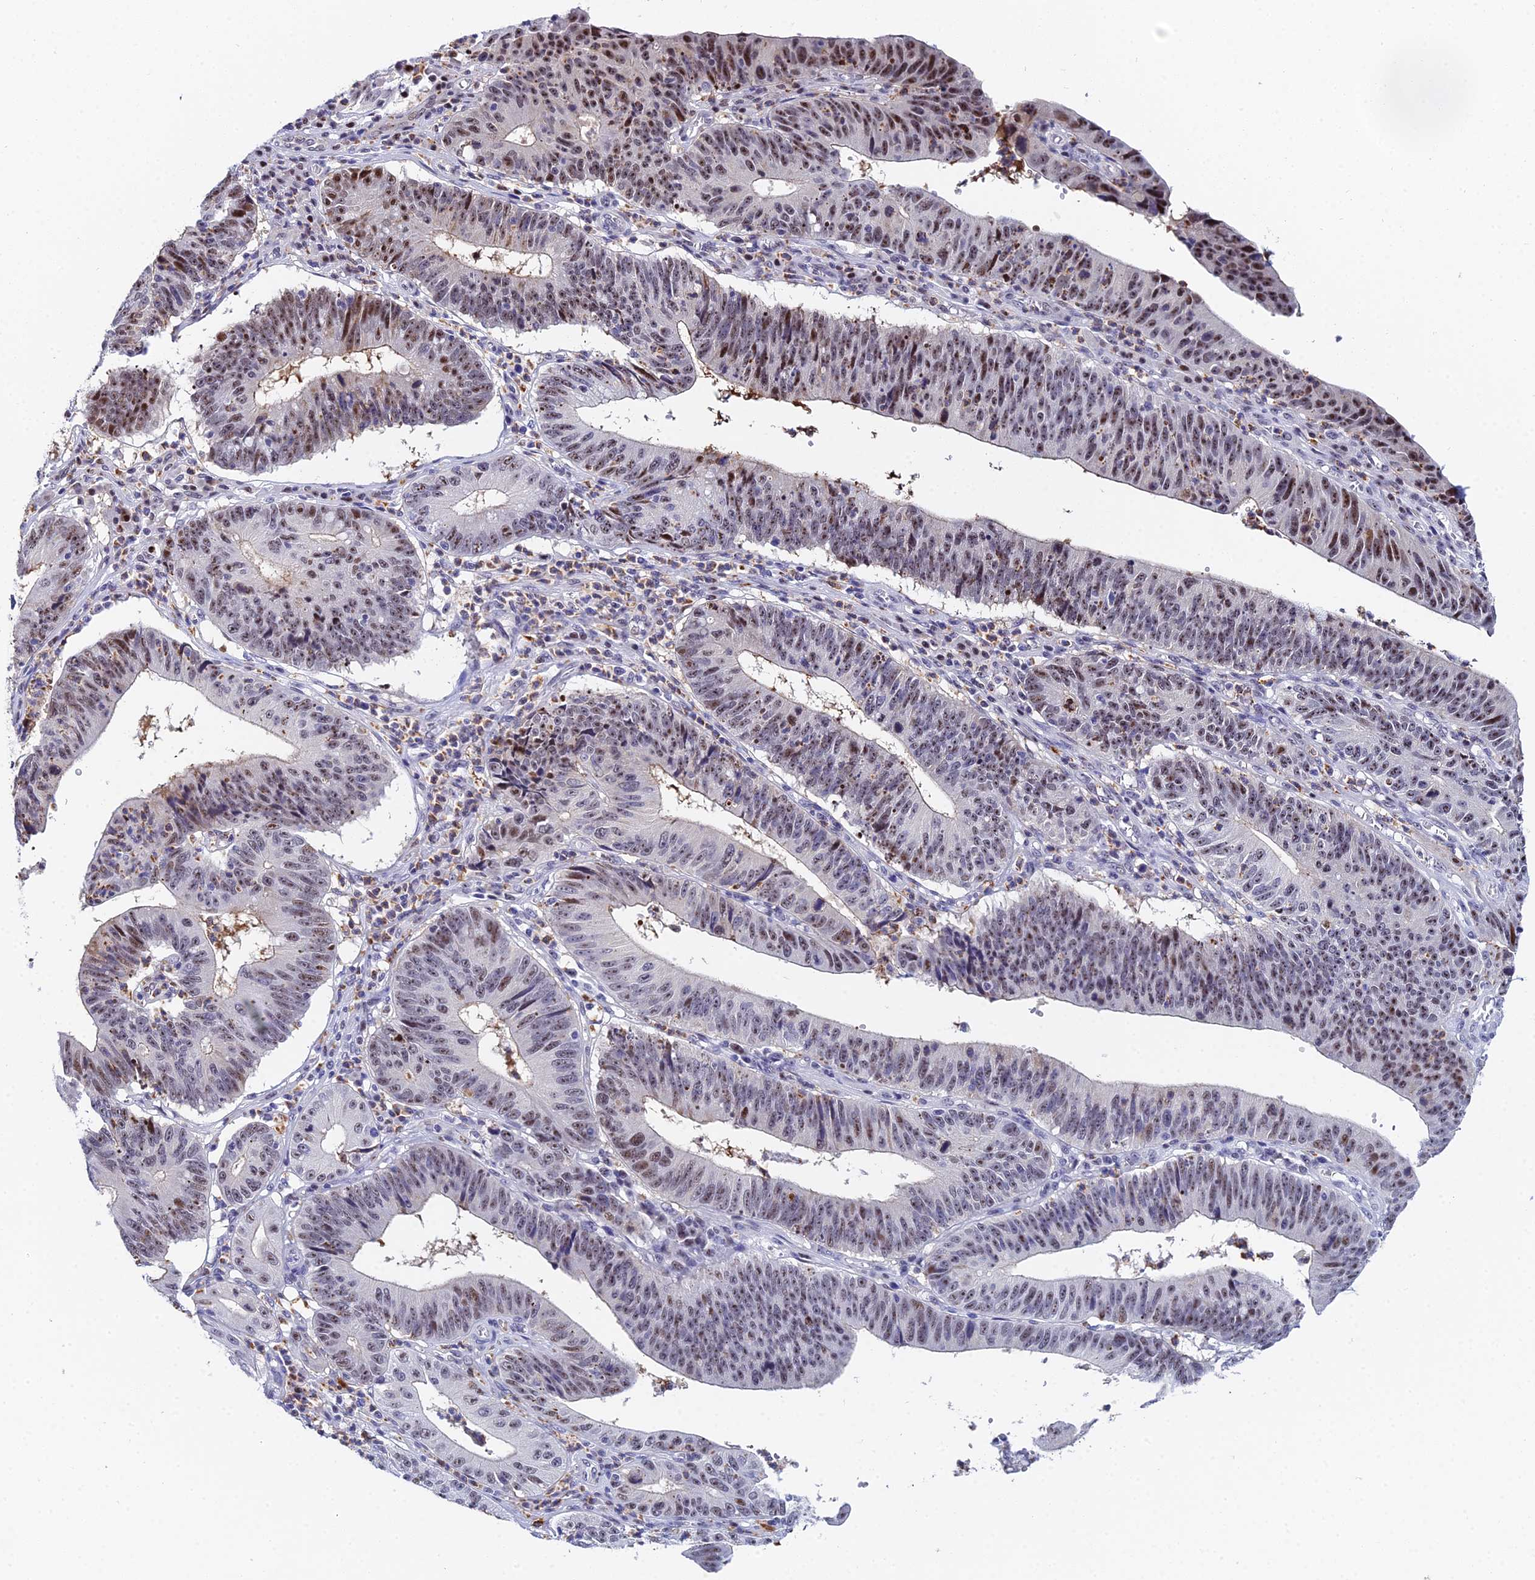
{"staining": {"intensity": "moderate", "quantity": "25%-75%", "location": "nuclear"}, "tissue": "stomach cancer", "cell_type": "Tumor cells", "image_type": "cancer", "snomed": [{"axis": "morphology", "description": "Adenocarcinoma, NOS"}, {"axis": "topography", "description": "Stomach"}], "caption": "Stomach adenocarcinoma stained with DAB (3,3'-diaminobenzidine) IHC shows medium levels of moderate nuclear expression in approximately 25%-75% of tumor cells.", "gene": "TIFA", "patient": {"sex": "male", "age": 59}}